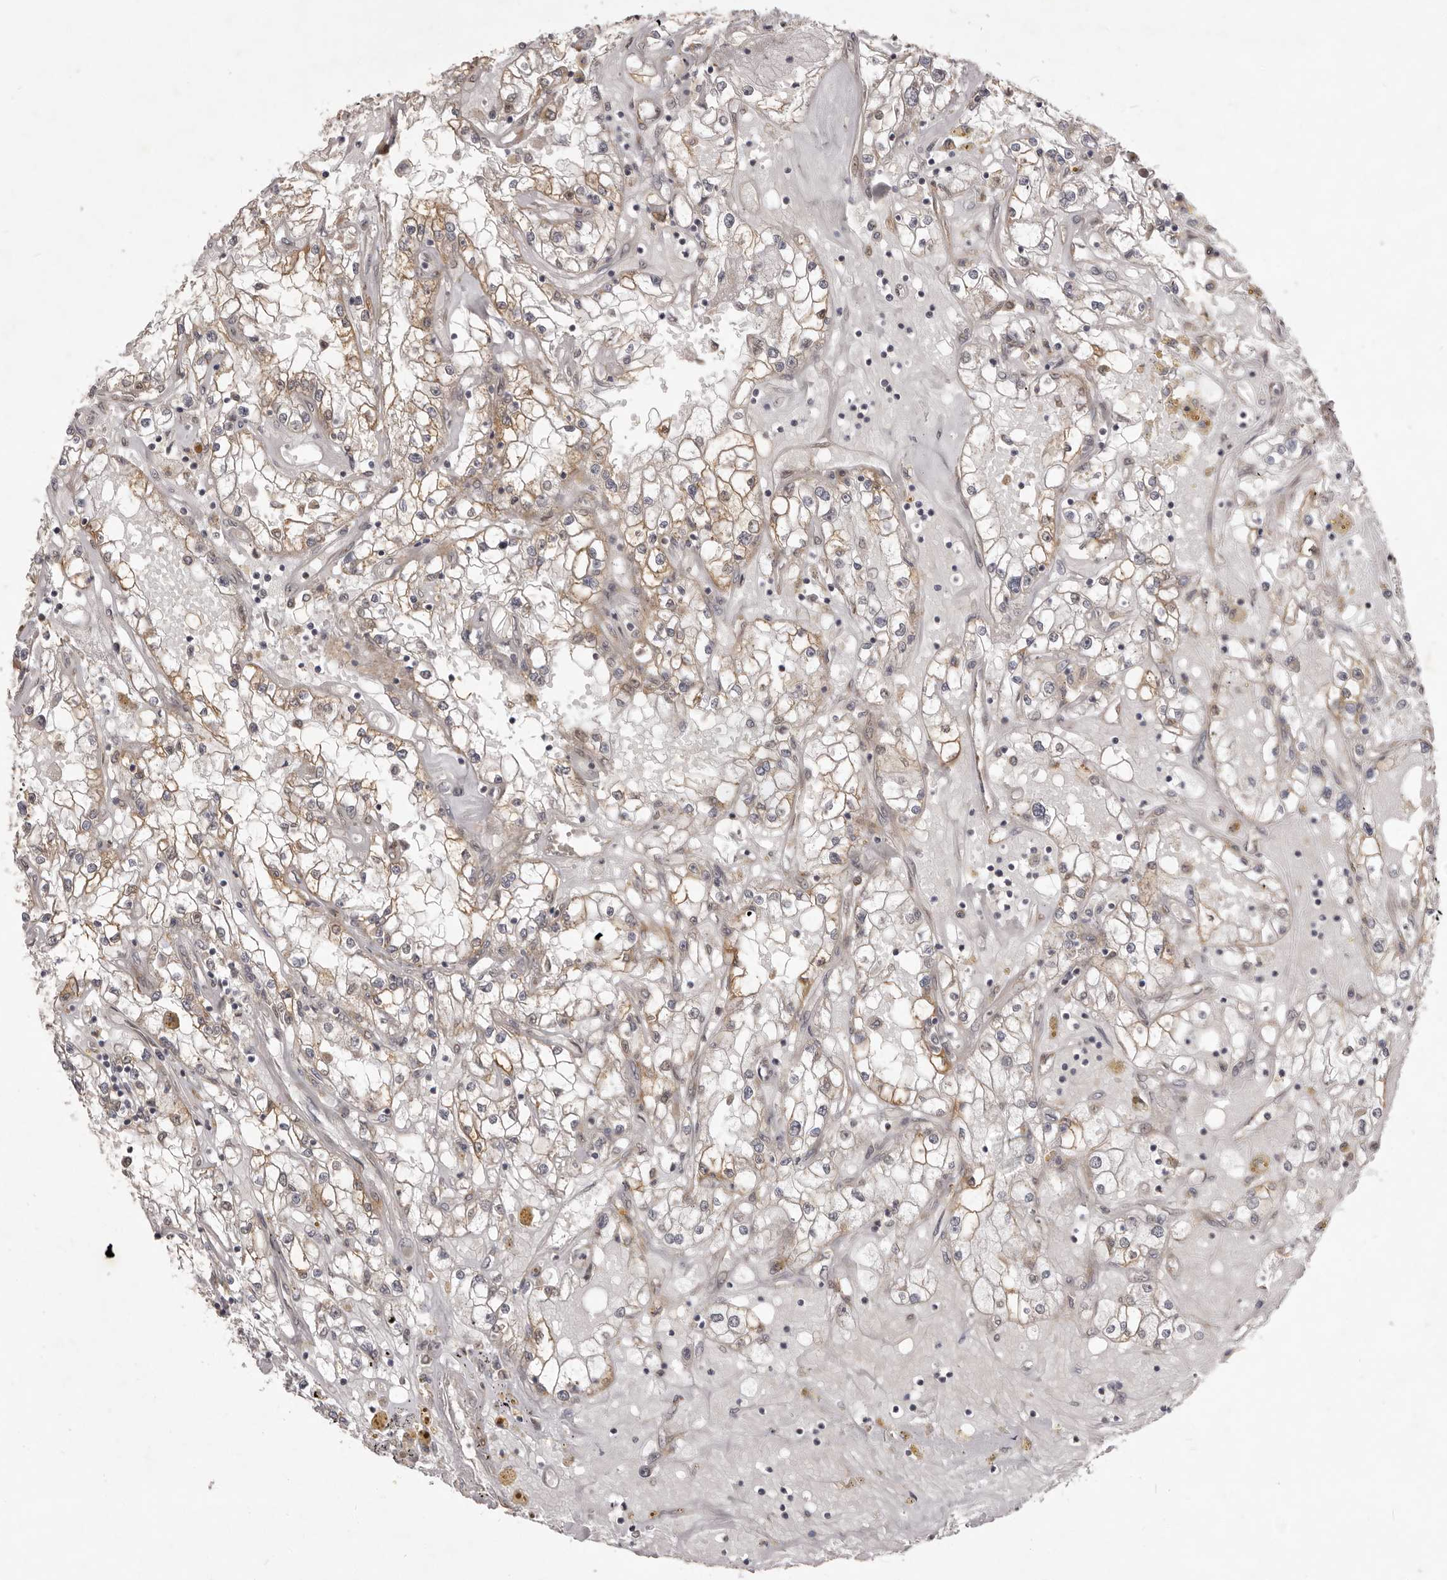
{"staining": {"intensity": "moderate", "quantity": "25%-75%", "location": "cytoplasmic/membranous"}, "tissue": "renal cancer", "cell_type": "Tumor cells", "image_type": "cancer", "snomed": [{"axis": "morphology", "description": "Adenocarcinoma, NOS"}, {"axis": "topography", "description": "Kidney"}], "caption": "About 25%-75% of tumor cells in renal cancer reveal moderate cytoplasmic/membranous protein expression as visualized by brown immunohistochemical staining.", "gene": "TBC1D8B", "patient": {"sex": "male", "age": 56}}